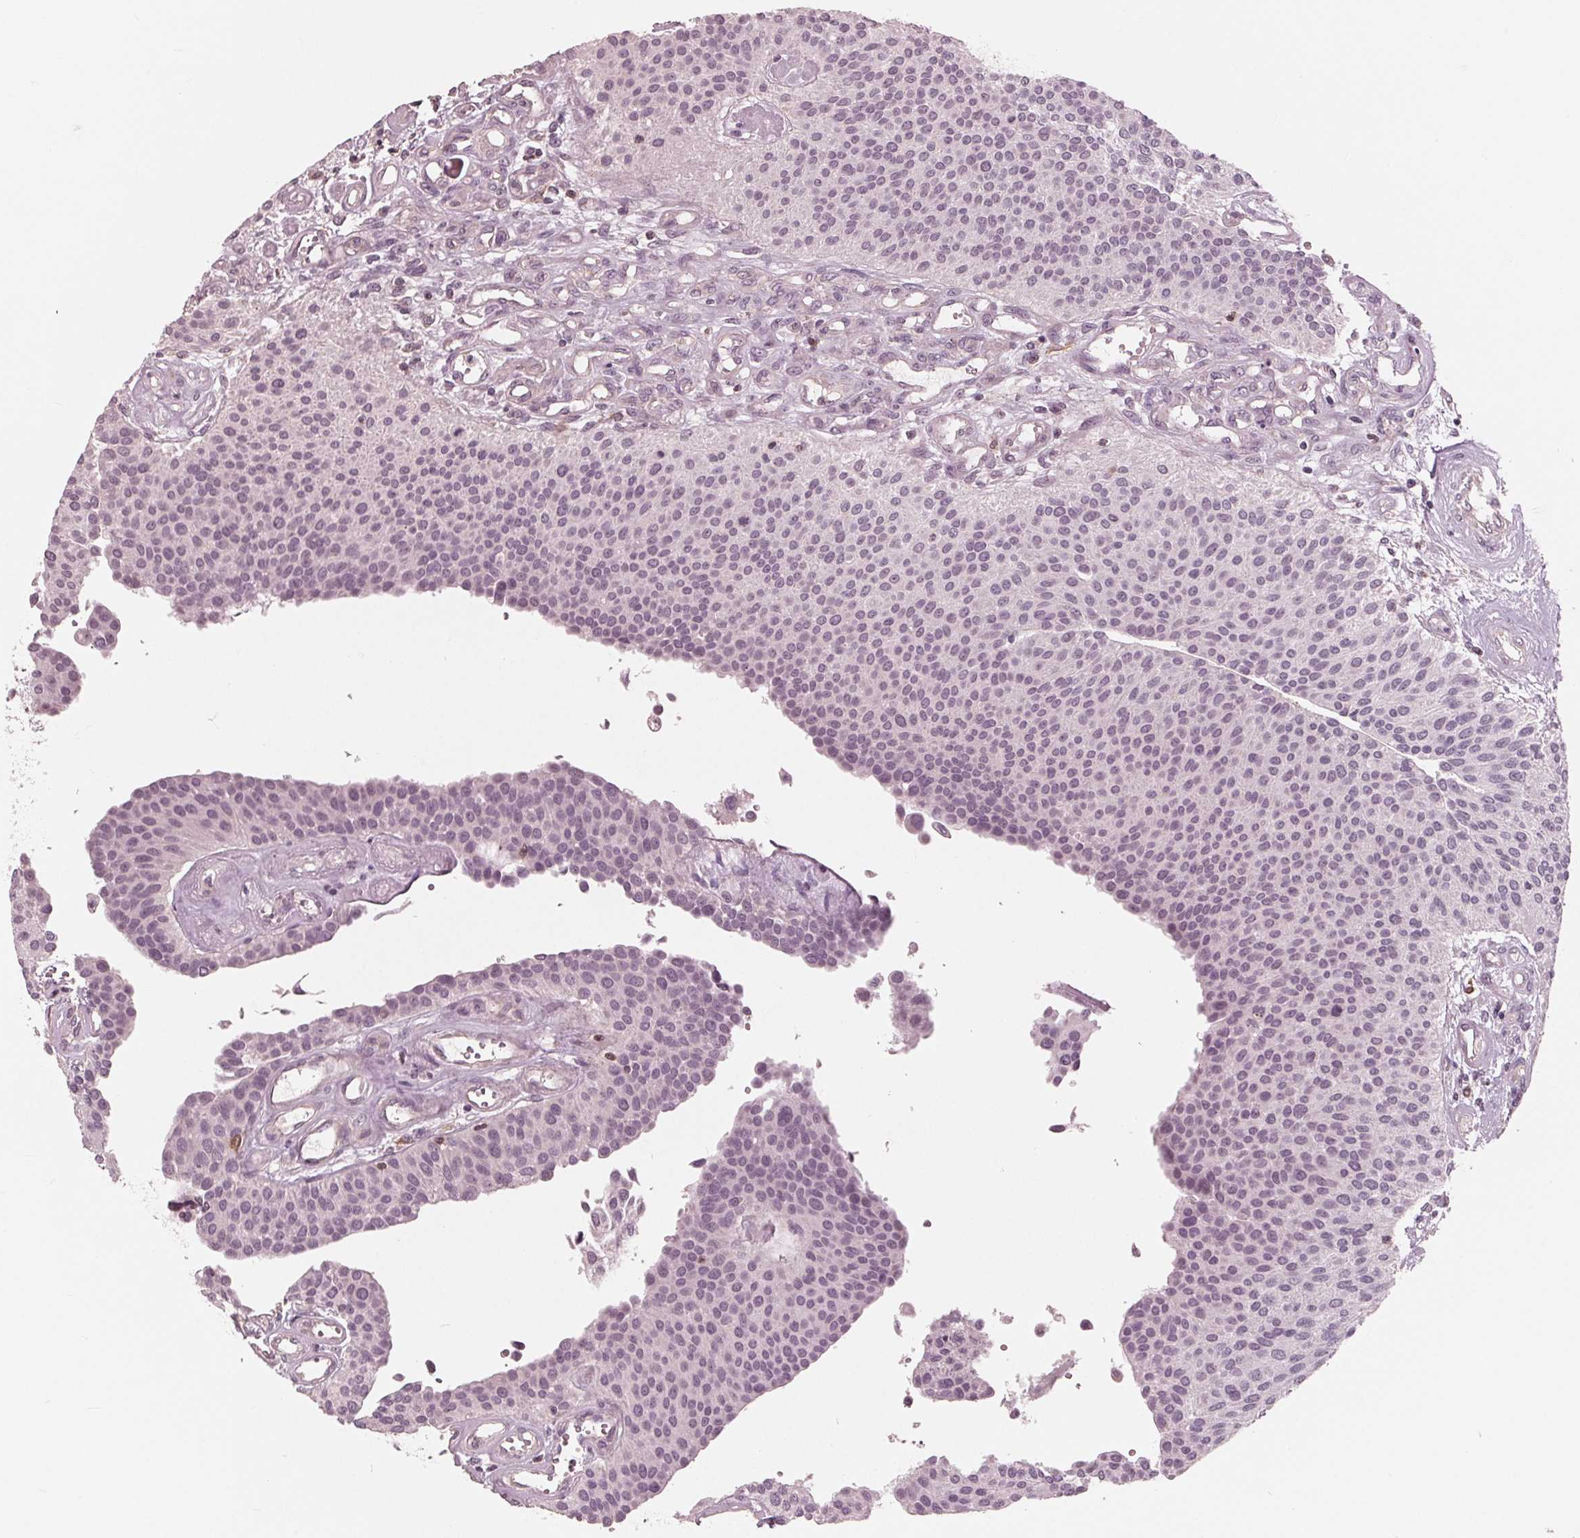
{"staining": {"intensity": "negative", "quantity": "none", "location": "none"}, "tissue": "urothelial cancer", "cell_type": "Tumor cells", "image_type": "cancer", "snomed": [{"axis": "morphology", "description": "Urothelial carcinoma, NOS"}, {"axis": "topography", "description": "Urinary bladder"}], "caption": "Protein analysis of urothelial cancer displays no significant expression in tumor cells. (Brightfield microscopy of DAB (3,3'-diaminobenzidine) IHC at high magnification).", "gene": "ING3", "patient": {"sex": "male", "age": 55}}